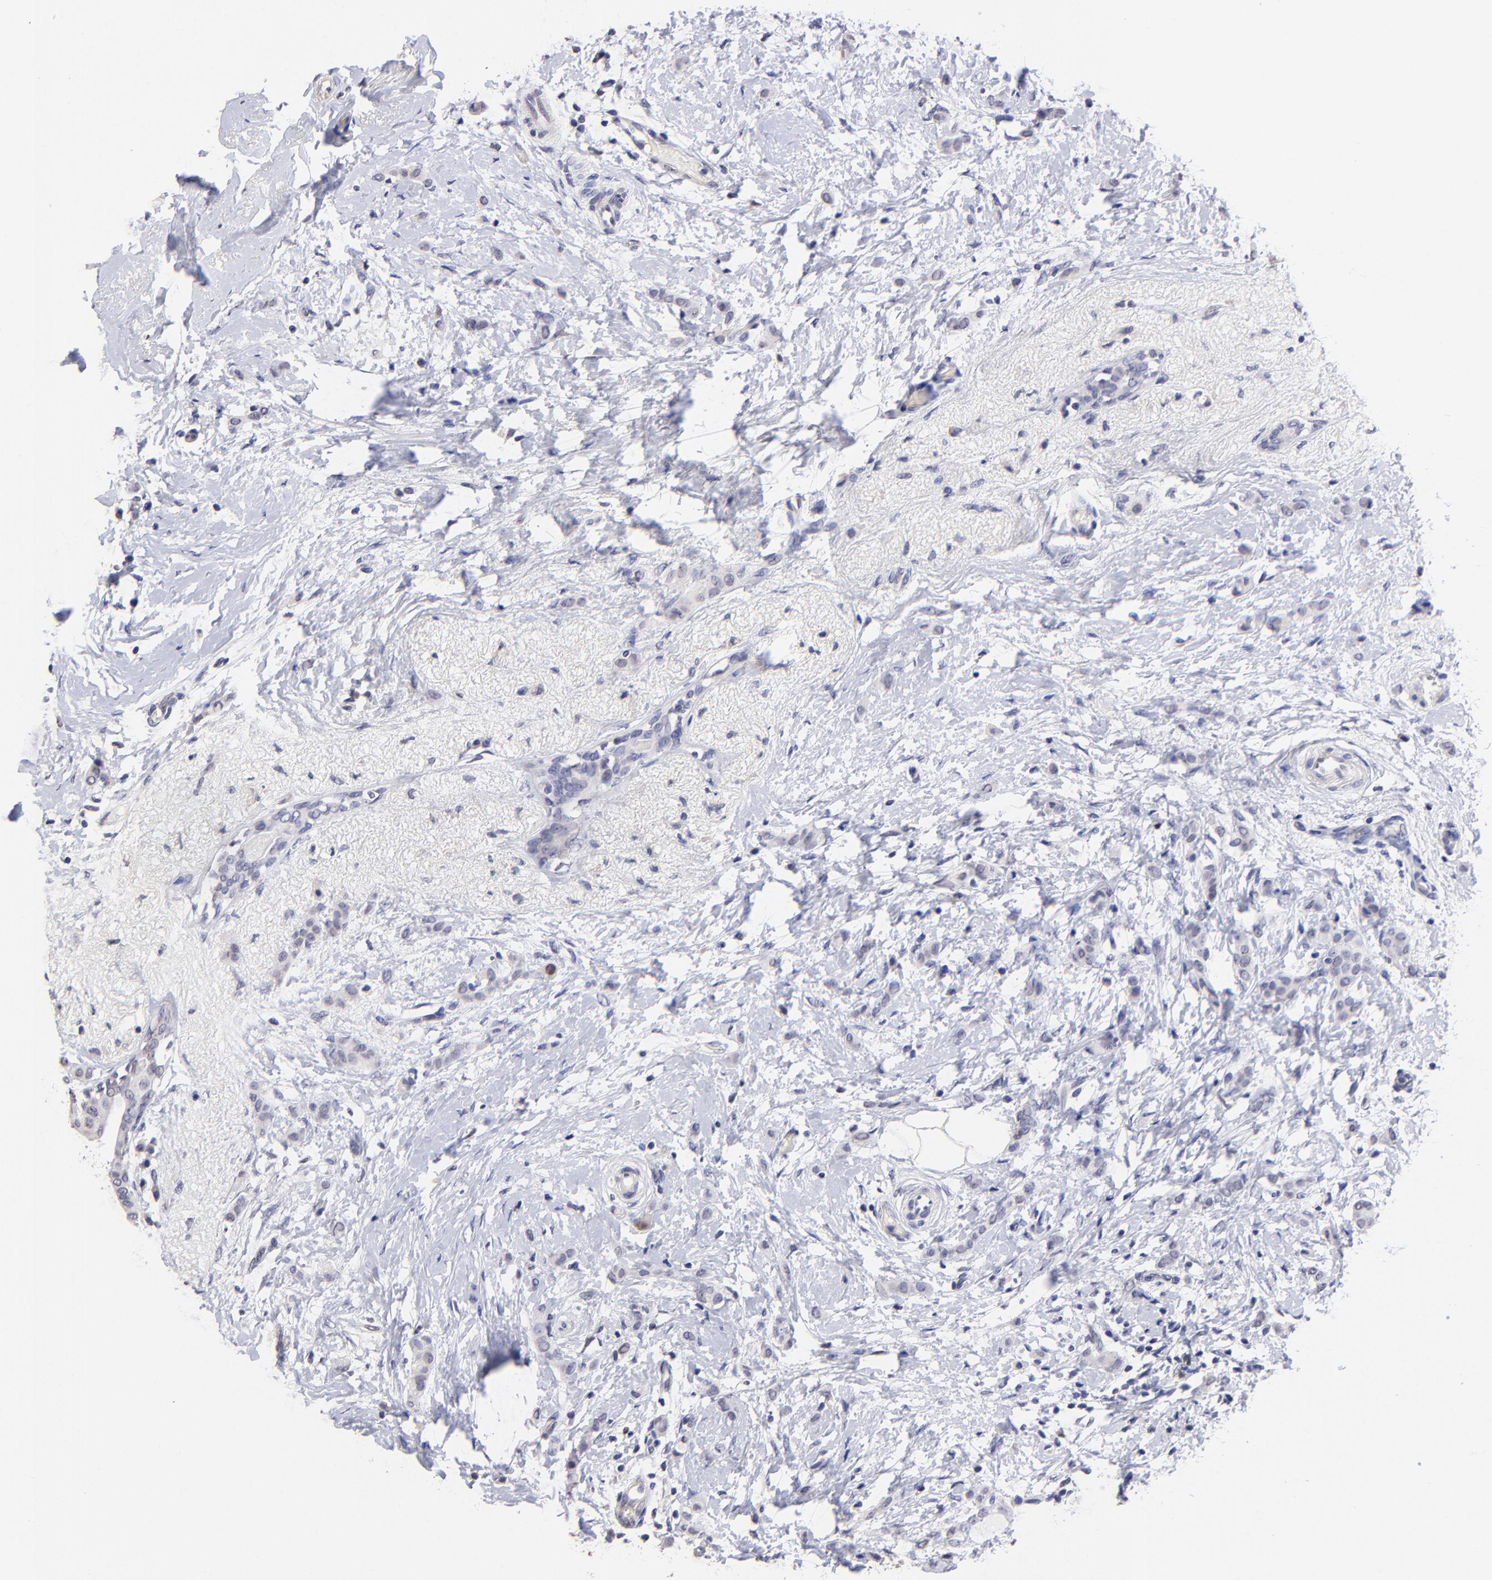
{"staining": {"intensity": "weak", "quantity": "<25%", "location": "nuclear"}, "tissue": "breast cancer", "cell_type": "Tumor cells", "image_type": "cancer", "snomed": [{"axis": "morphology", "description": "Lobular carcinoma"}, {"axis": "topography", "description": "Breast"}], "caption": "IHC of breast cancer exhibits no staining in tumor cells.", "gene": "DNMT1", "patient": {"sex": "female", "age": 55}}